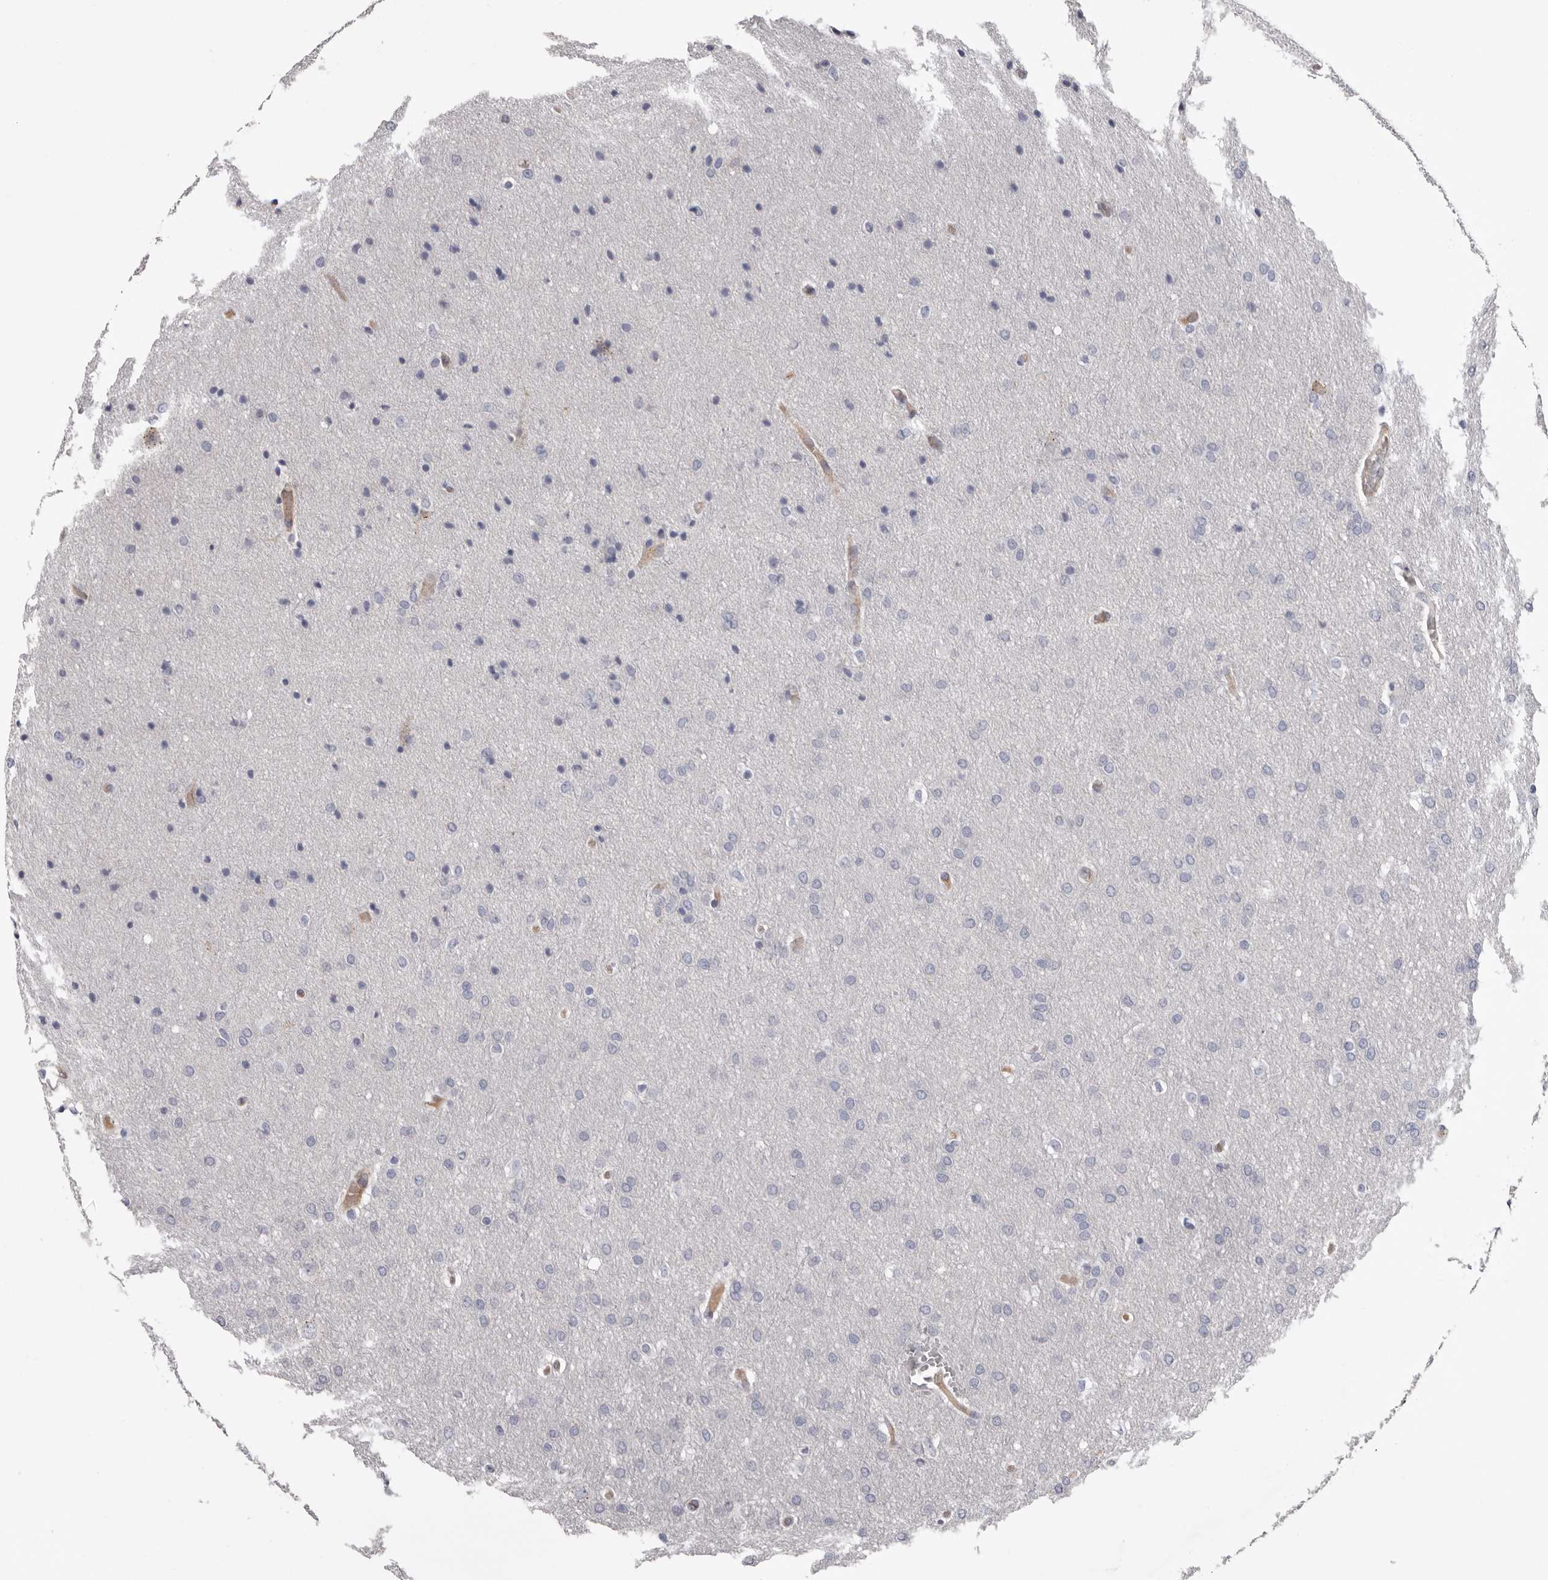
{"staining": {"intensity": "negative", "quantity": "none", "location": "none"}, "tissue": "glioma", "cell_type": "Tumor cells", "image_type": "cancer", "snomed": [{"axis": "morphology", "description": "Glioma, malignant, Low grade"}, {"axis": "topography", "description": "Brain"}], "caption": "This photomicrograph is of glioma stained with immunohistochemistry (IHC) to label a protein in brown with the nuclei are counter-stained blue. There is no expression in tumor cells. (Brightfield microscopy of DAB (3,3'-diaminobenzidine) IHC at high magnification).", "gene": "ADGRL4", "patient": {"sex": "female", "age": 37}}